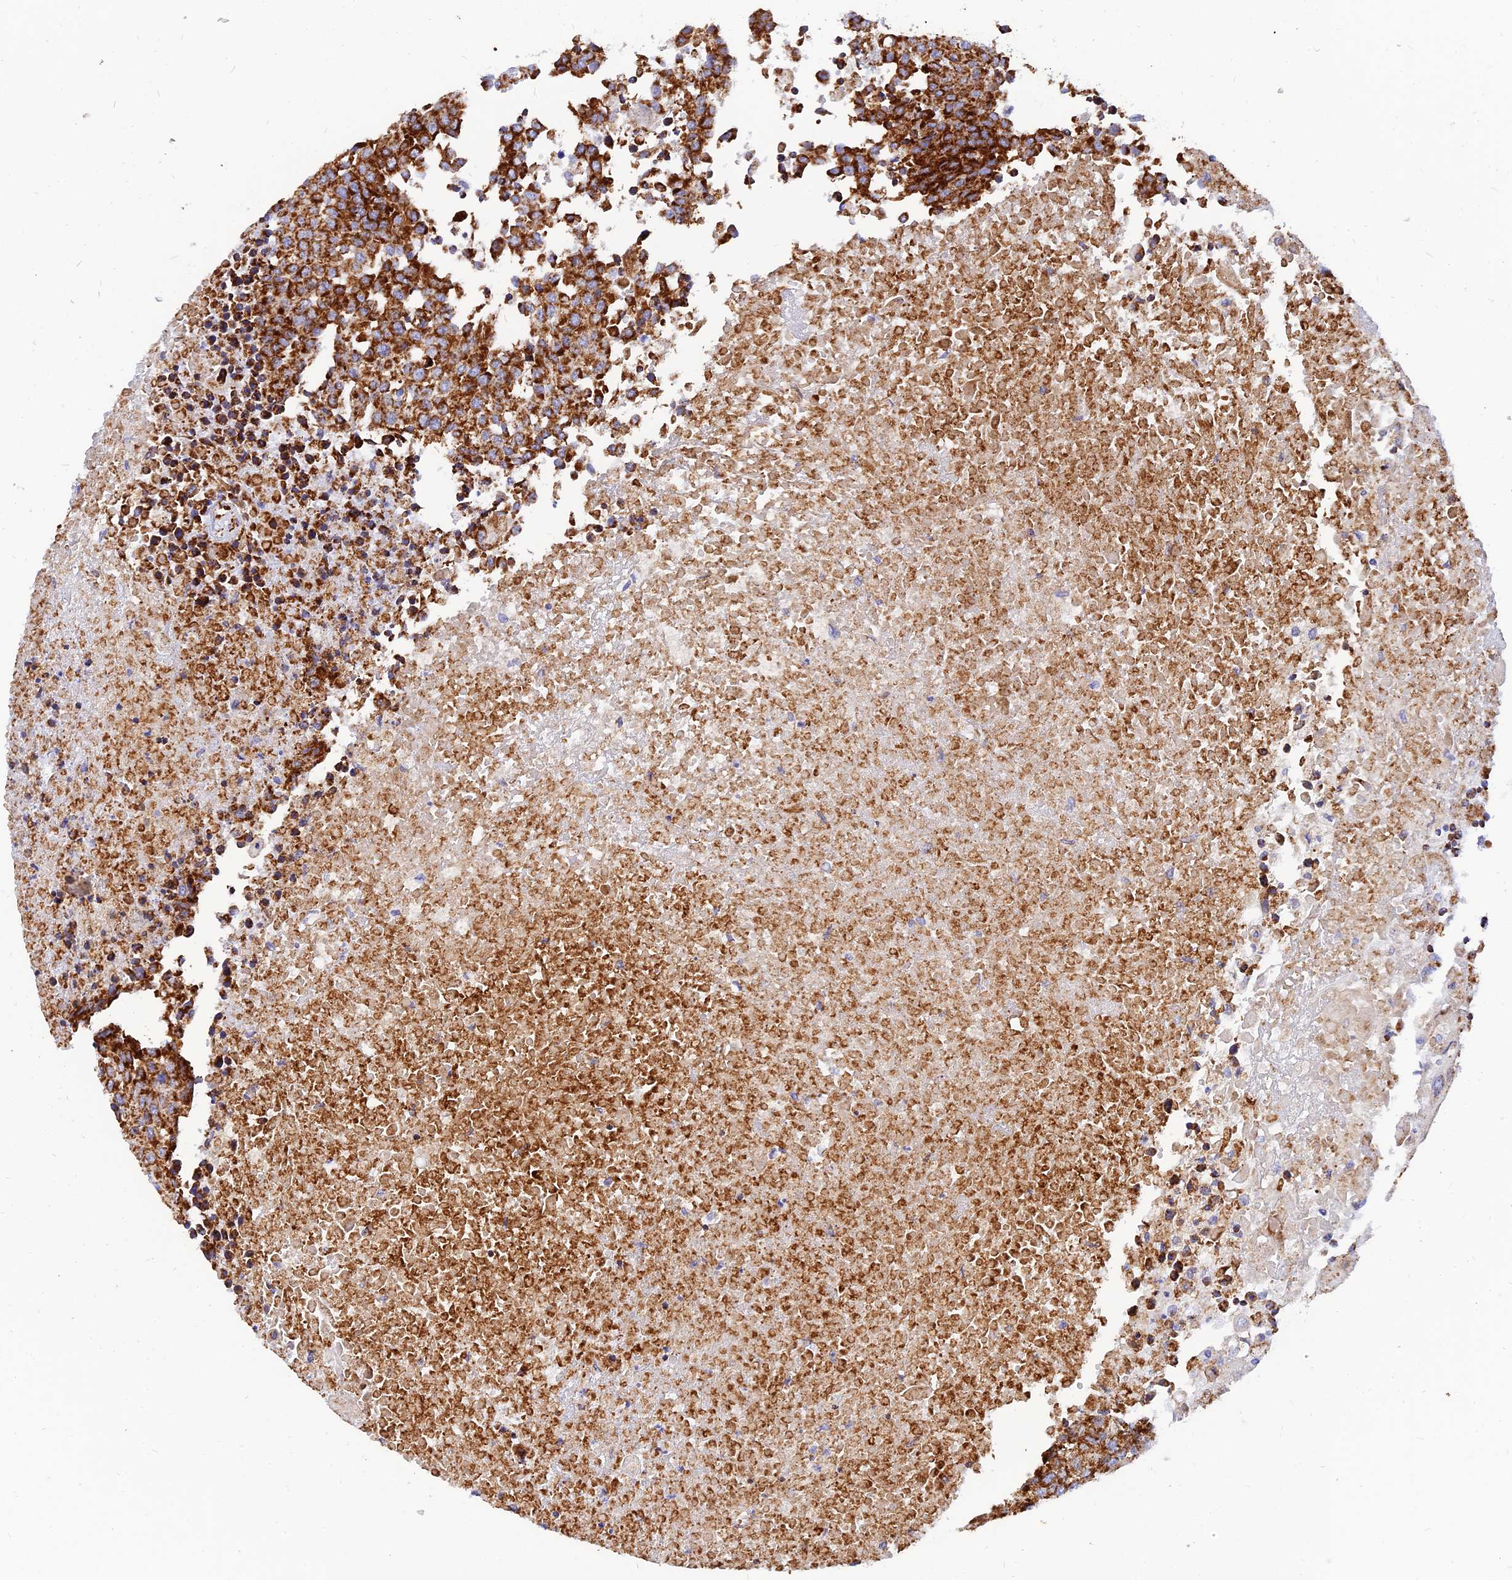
{"staining": {"intensity": "strong", "quantity": ">75%", "location": "cytoplasmic/membranous"}, "tissue": "urothelial cancer", "cell_type": "Tumor cells", "image_type": "cancer", "snomed": [{"axis": "morphology", "description": "Urothelial carcinoma, High grade"}, {"axis": "topography", "description": "Urinary bladder"}], "caption": "Urothelial cancer tissue exhibits strong cytoplasmic/membranous expression in approximately >75% of tumor cells (Stains: DAB in brown, nuclei in blue, Microscopy: brightfield microscopy at high magnification).", "gene": "NDUFB6", "patient": {"sex": "female", "age": 85}}